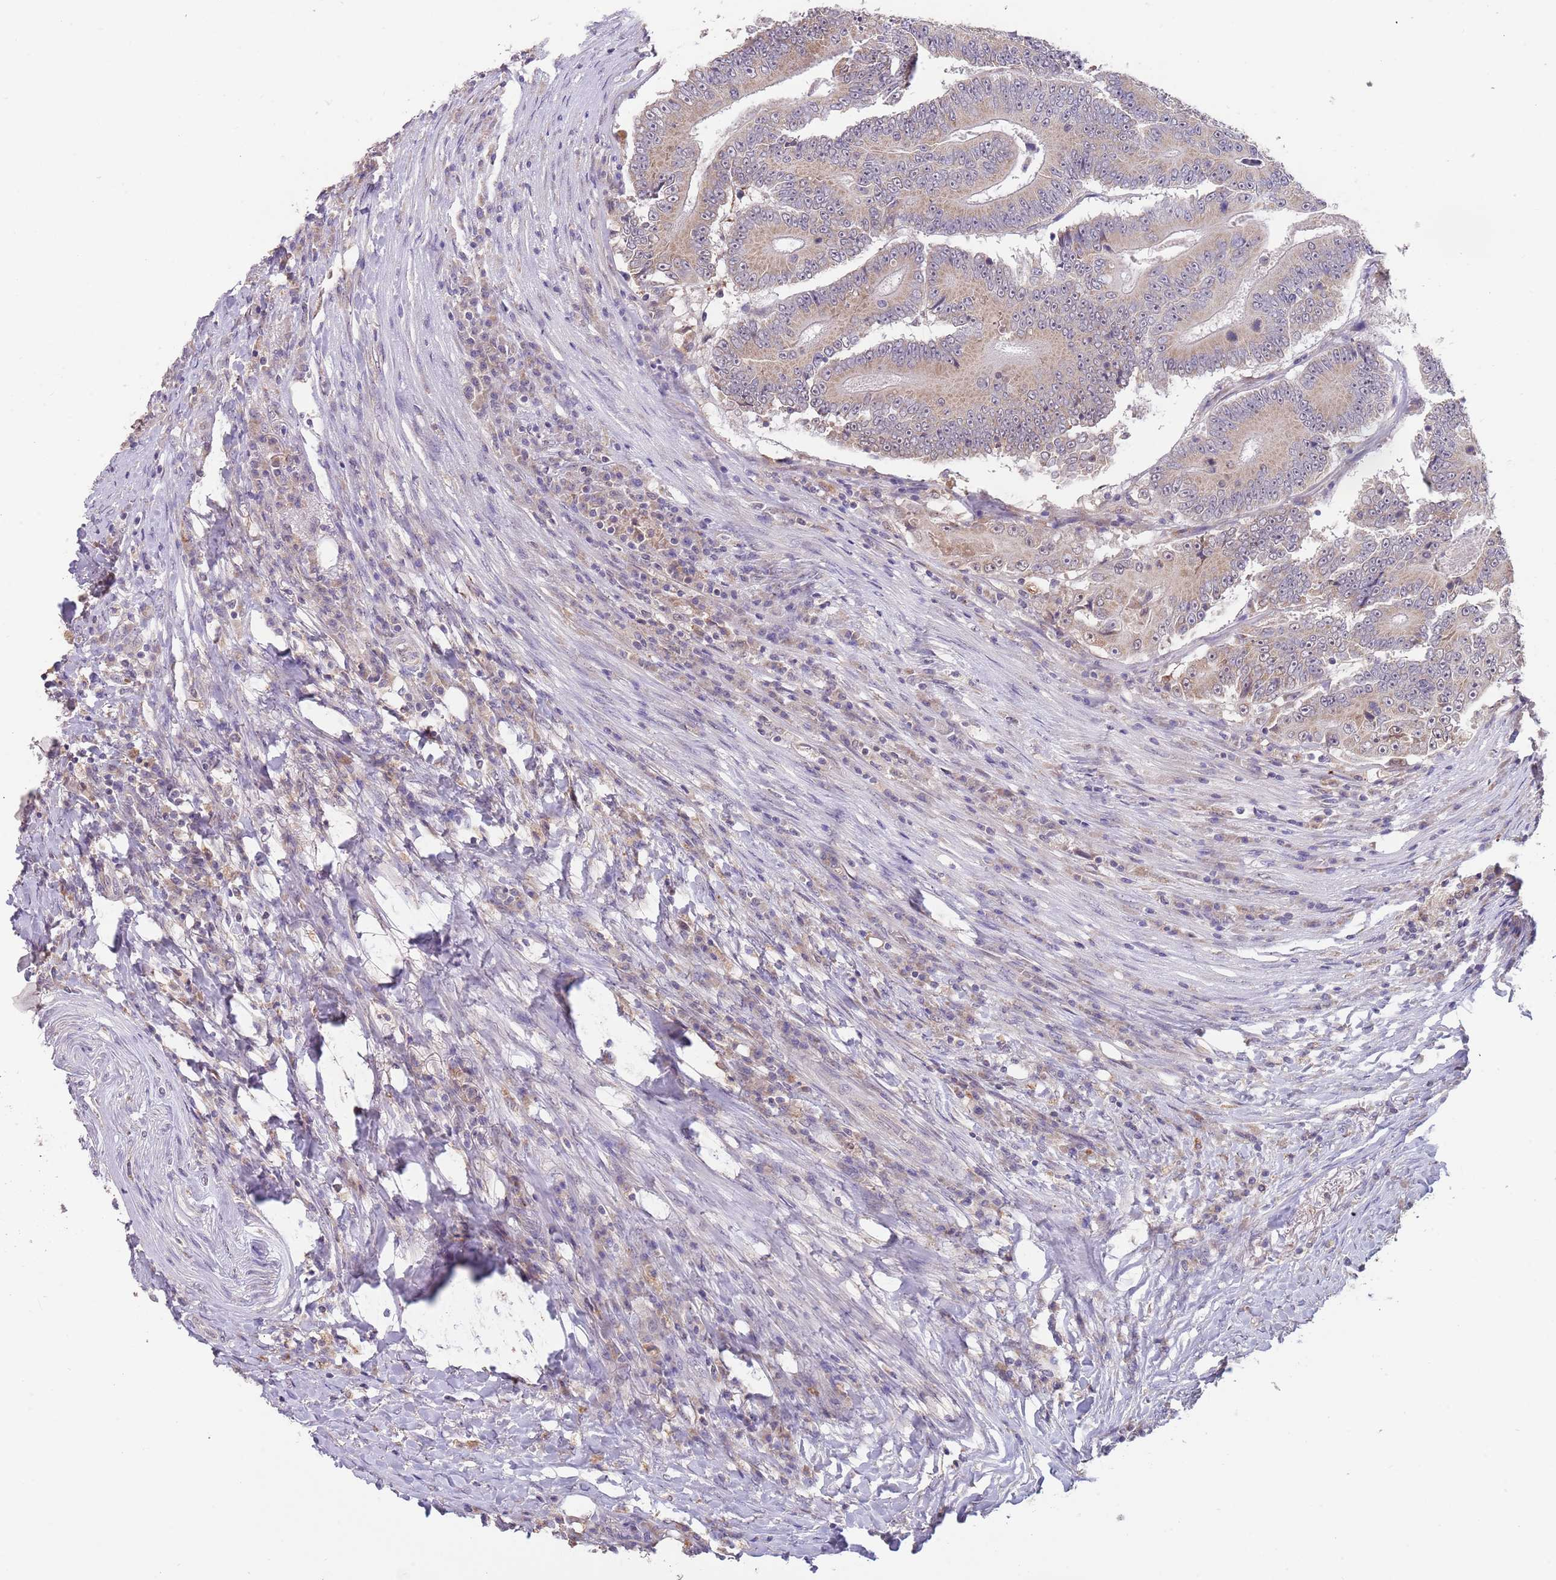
{"staining": {"intensity": "weak", "quantity": "25%-75%", "location": "cytoplasmic/membranous"}, "tissue": "colorectal cancer", "cell_type": "Tumor cells", "image_type": "cancer", "snomed": [{"axis": "morphology", "description": "Adenocarcinoma, NOS"}, {"axis": "topography", "description": "Colon"}], "caption": "Tumor cells reveal low levels of weak cytoplasmic/membranous staining in approximately 25%-75% of cells in human colorectal cancer.", "gene": "TMEM64", "patient": {"sex": "male", "age": 83}}